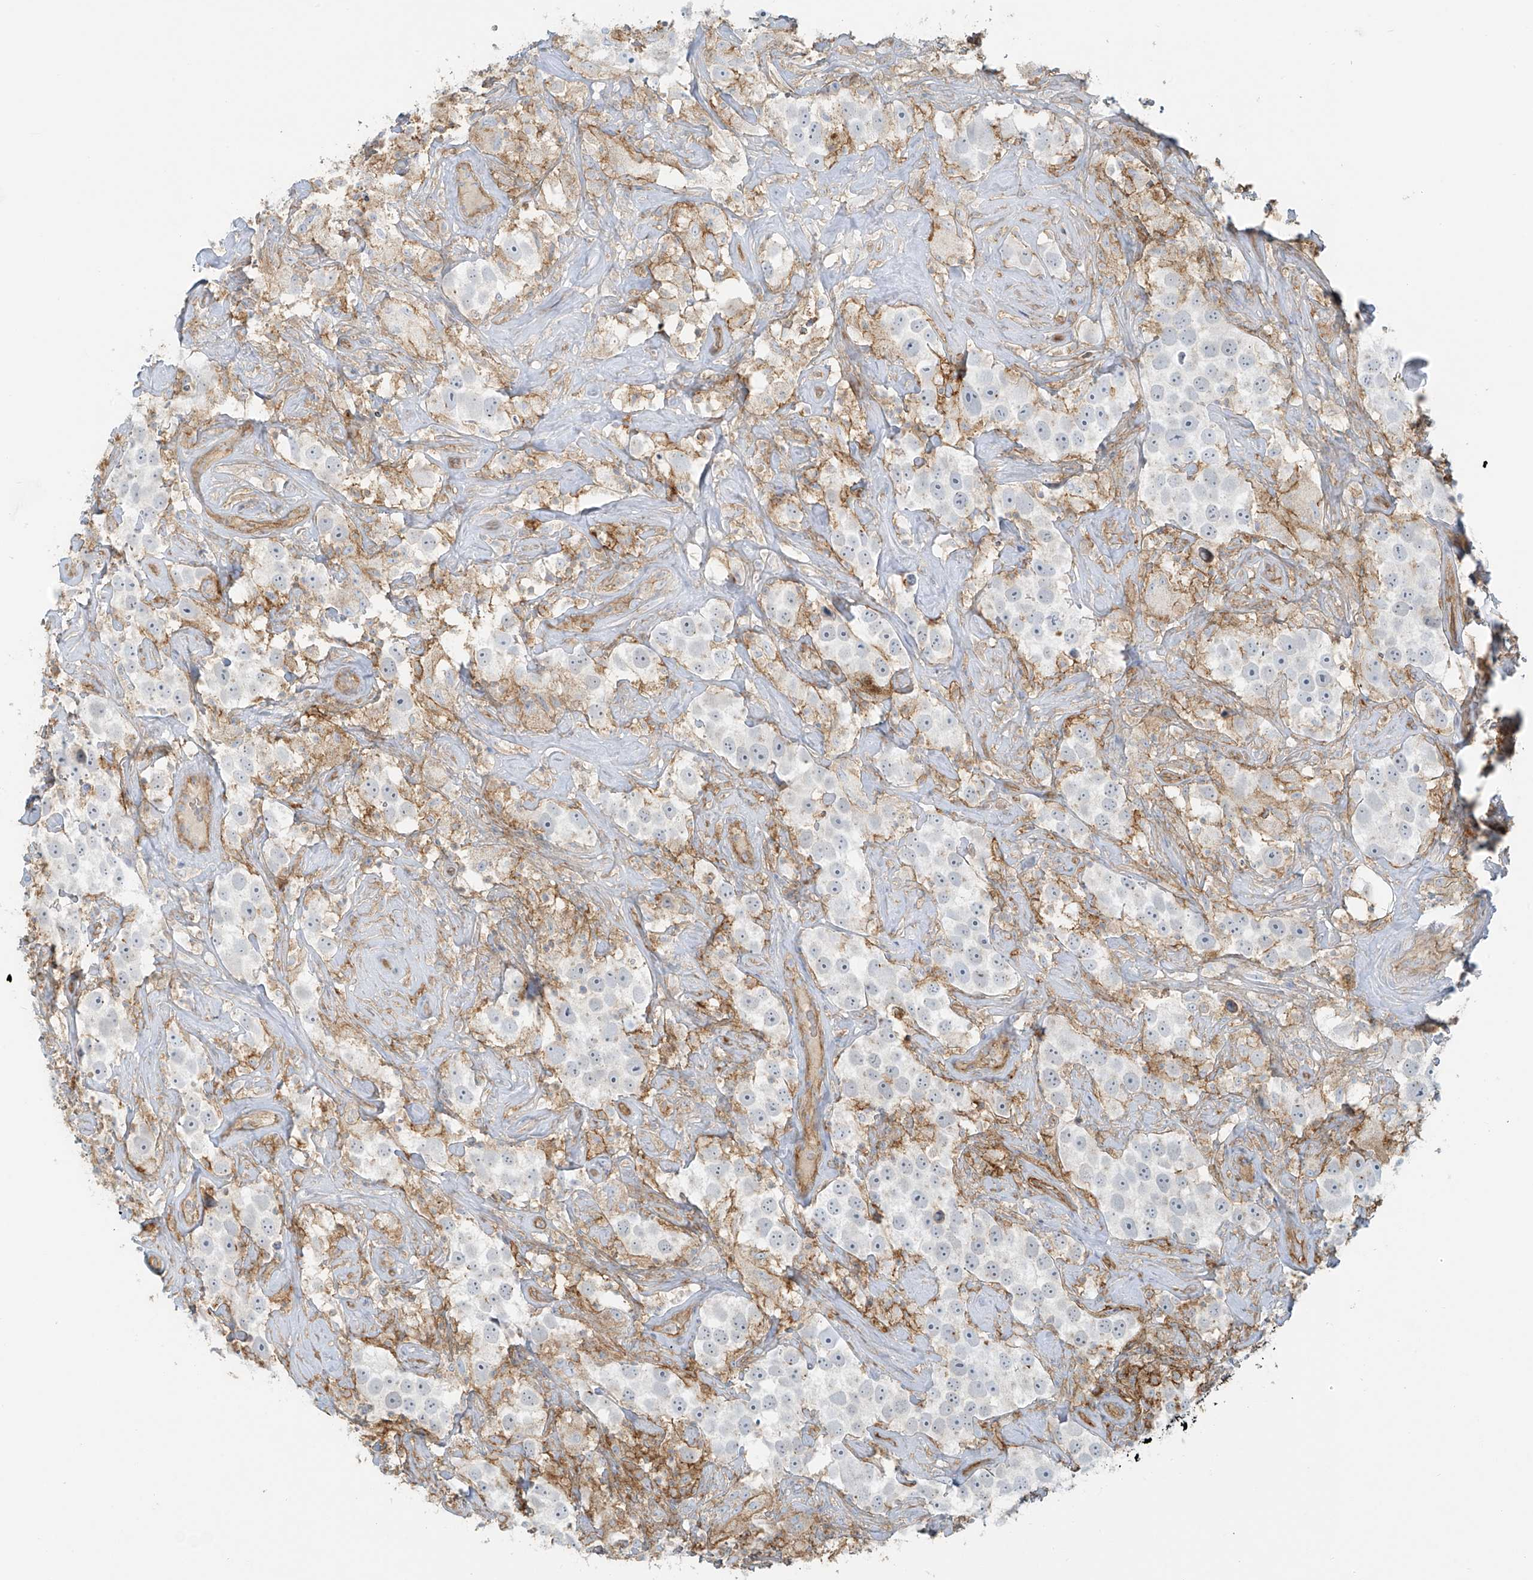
{"staining": {"intensity": "negative", "quantity": "none", "location": "none"}, "tissue": "testis cancer", "cell_type": "Tumor cells", "image_type": "cancer", "snomed": [{"axis": "morphology", "description": "Seminoma, NOS"}, {"axis": "topography", "description": "Testis"}], "caption": "A high-resolution micrograph shows immunohistochemistry staining of testis cancer, which demonstrates no significant expression in tumor cells.", "gene": "VAMP5", "patient": {"sex": "male", "age": 49}}